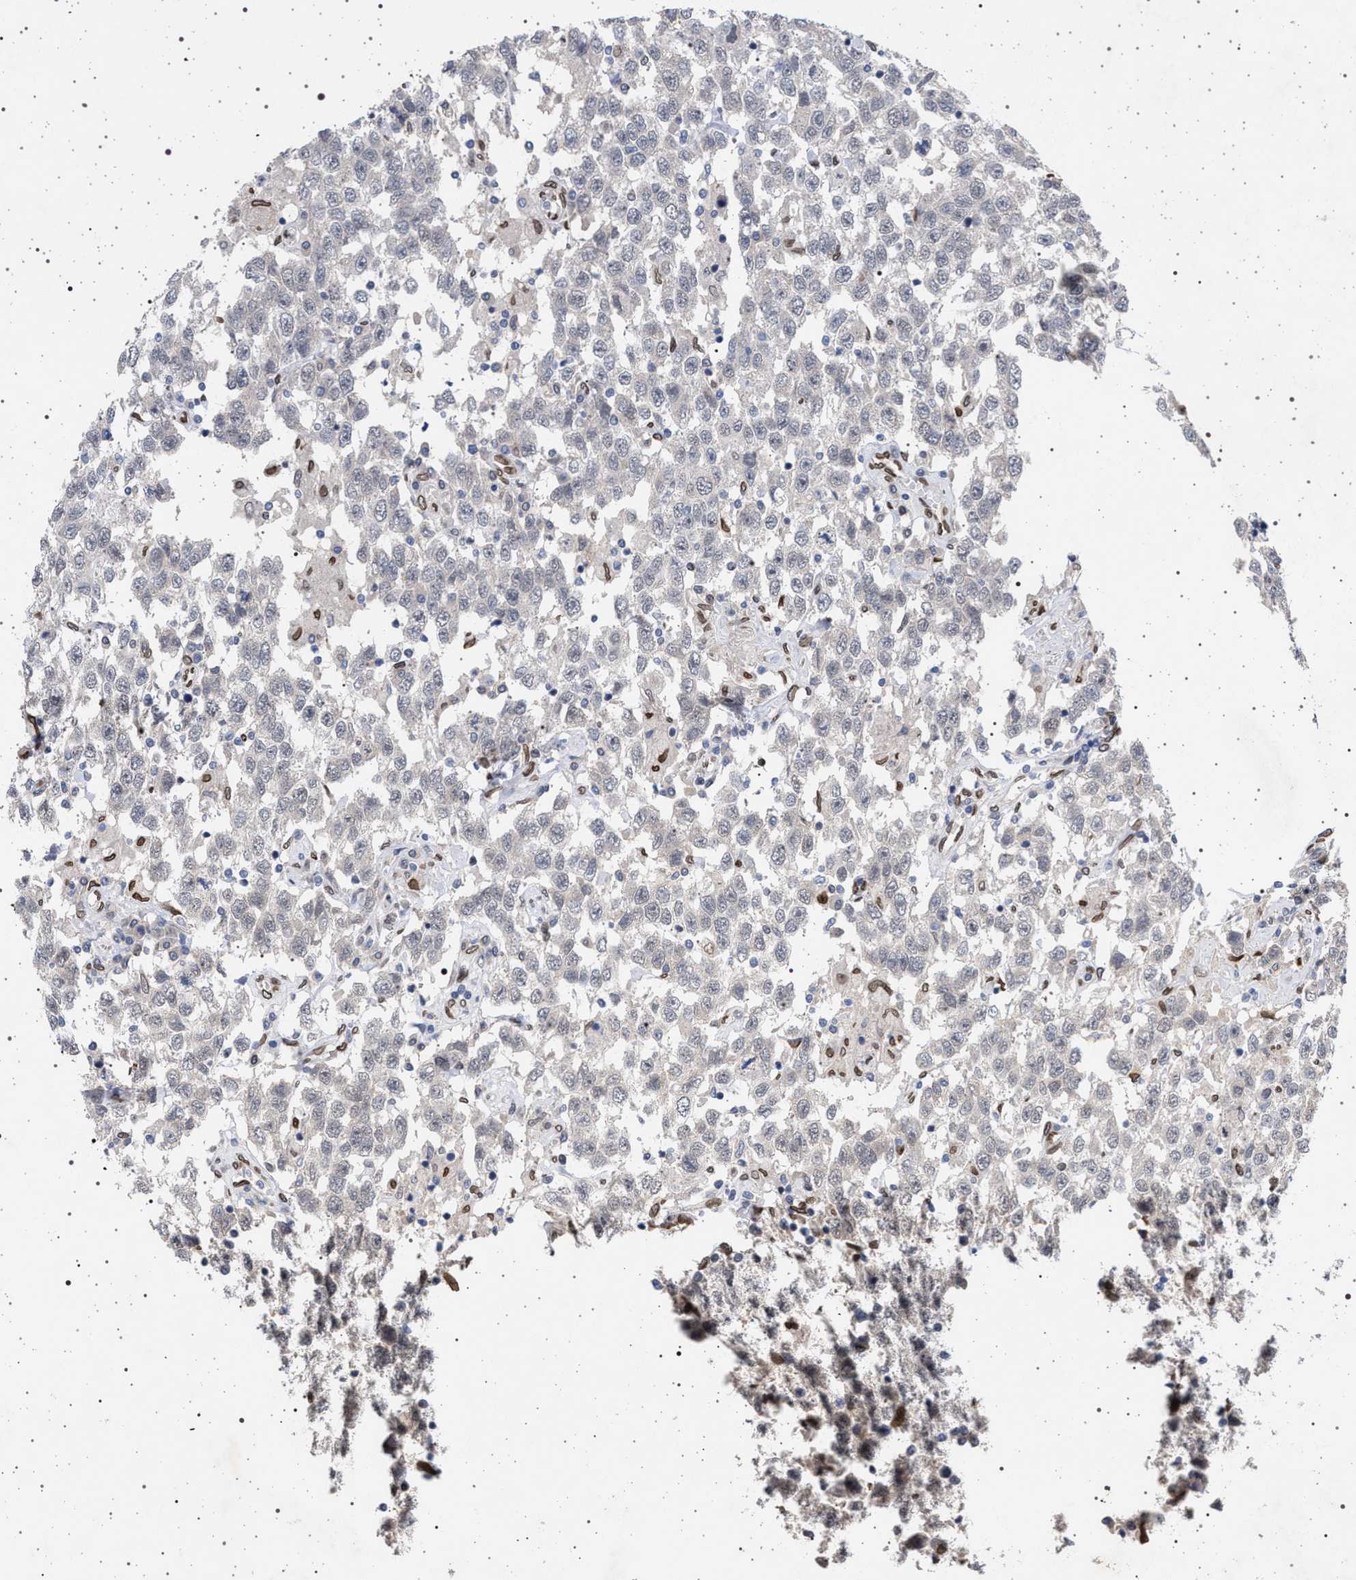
{"staining": {"intensity": "negative", "quantity": "none", "location": "none"}, "tissue": "testis cancer", "cell_type": "Tumor cells", "image_type": "cancer", "snomed": [{"axis": "morphology", "description": "Seminoma, NOS"}, {"axis": "topography", "description": "Testis"}], "caption": "IHC of testis cancer (seminoma) exhibits no staining in tumor cells.", "gene": "ING2", "patient": {"sex": "male", "age": 41}}